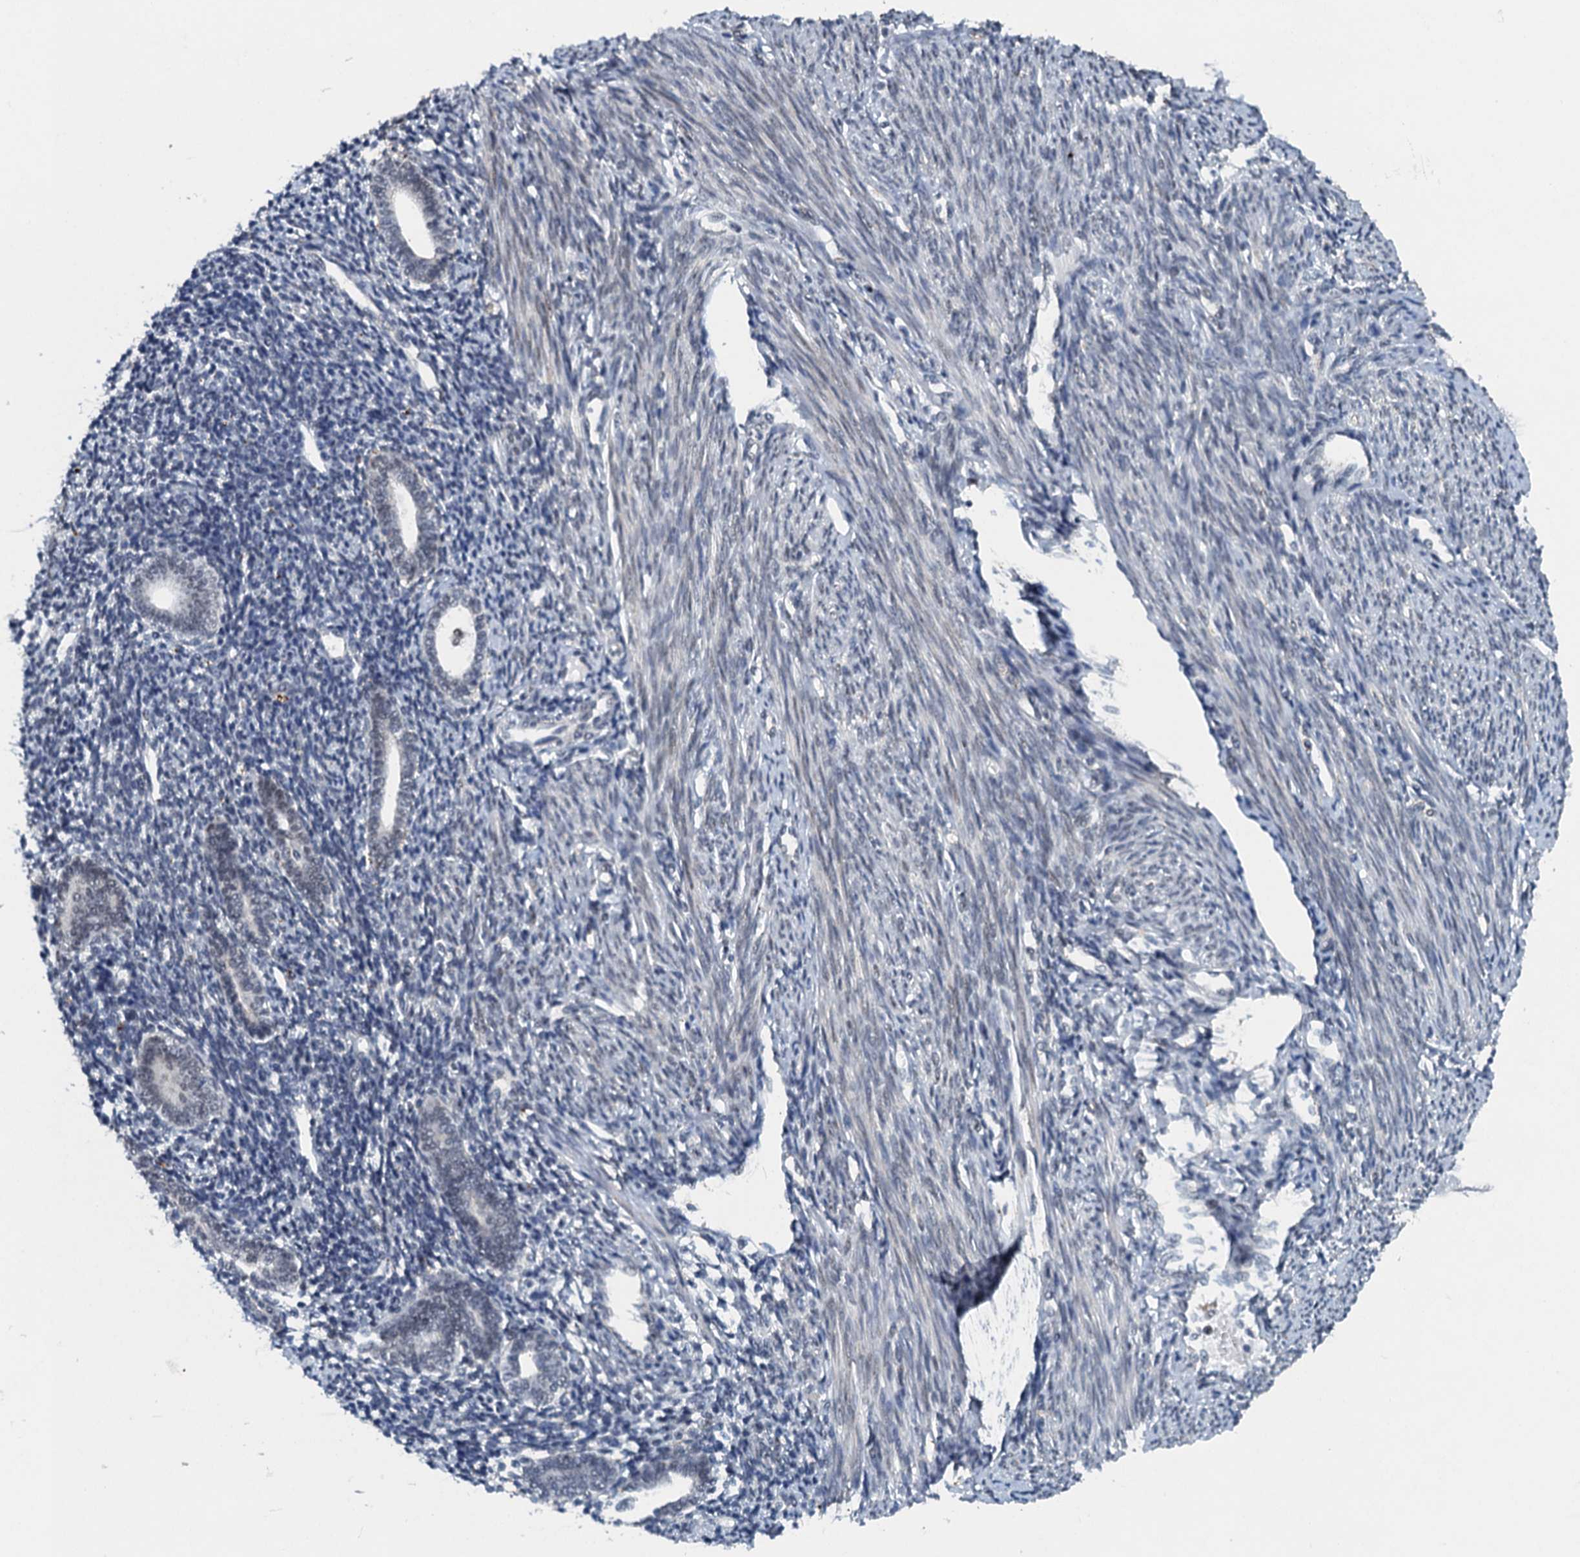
{"staining": {"intensity": "negative", "quantity": "none", "location": "none"}, "tissue": "endometrium", "cell_type": "Cells in endometrial stroma", "image_type": "normal", "snomed": [{"axis": "morphology", "description": "Normal tissue, NOS"}, {"axis": "topography", "description": "Endometrium"}], "caption": "IHC micrograph of benign human endometrium stained for a protein (brown), which reveals no positivity in cells in endometrial stroma. (DAB immunohistochemistry with hematoxylin counter stain).", "gene": "CSTF3", "patient": {"sex": "female", "age": 56}}